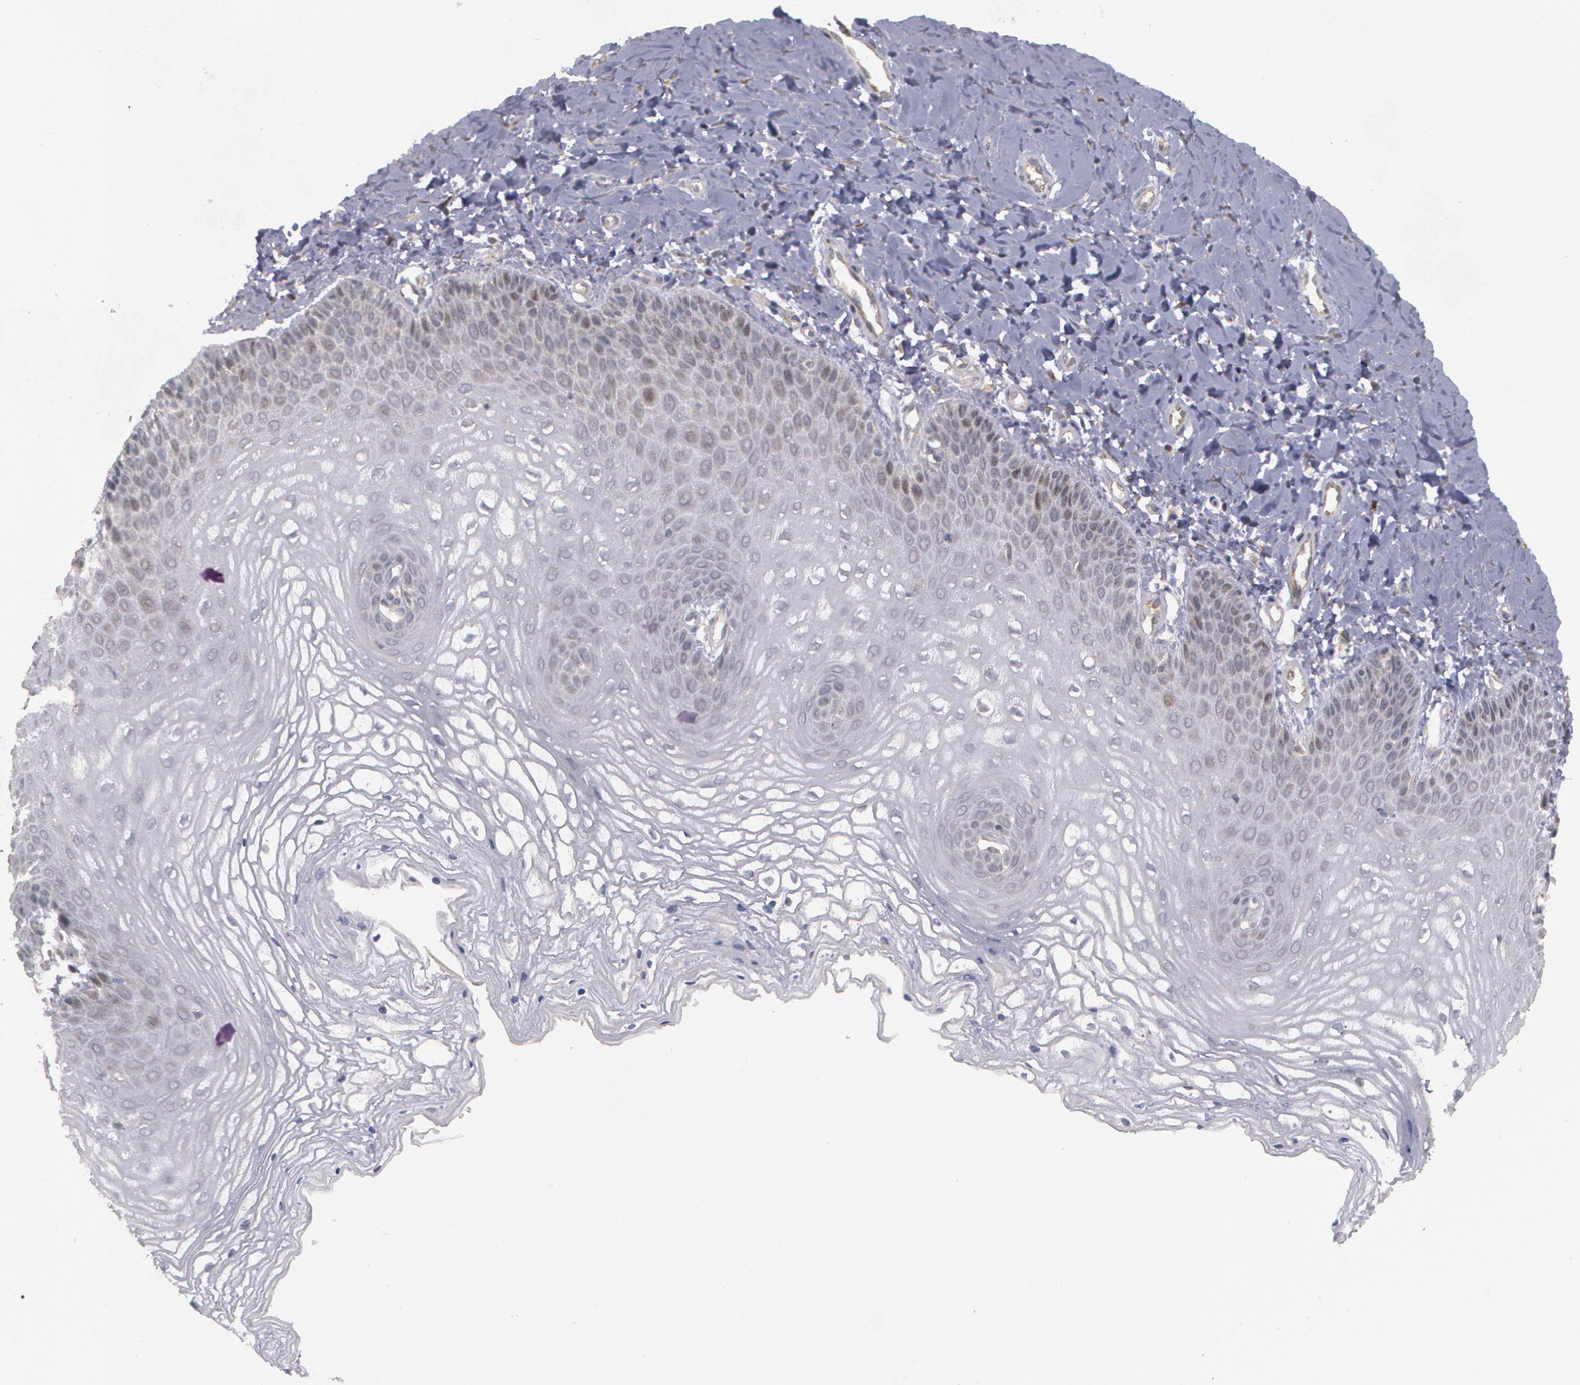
{"staining": {"intensity": "weak", "quantity": "<25%", "location": "nuclear"}, "tissue": "vagina", "cell_type": "Squamous epithelial cells", "image_type": "normal", "snomed": [{"axis": "morphology", "description": "Normal tissue, NOS"}, {"axis": "topography", "description": "Vagina"}], "caption": "Unremarkable vagina was stained to show a protein in brown. There is no significant staining in squamous epithelial cells.", "gene": "STX5", "patient": {"sex": "female", "age": 68}}